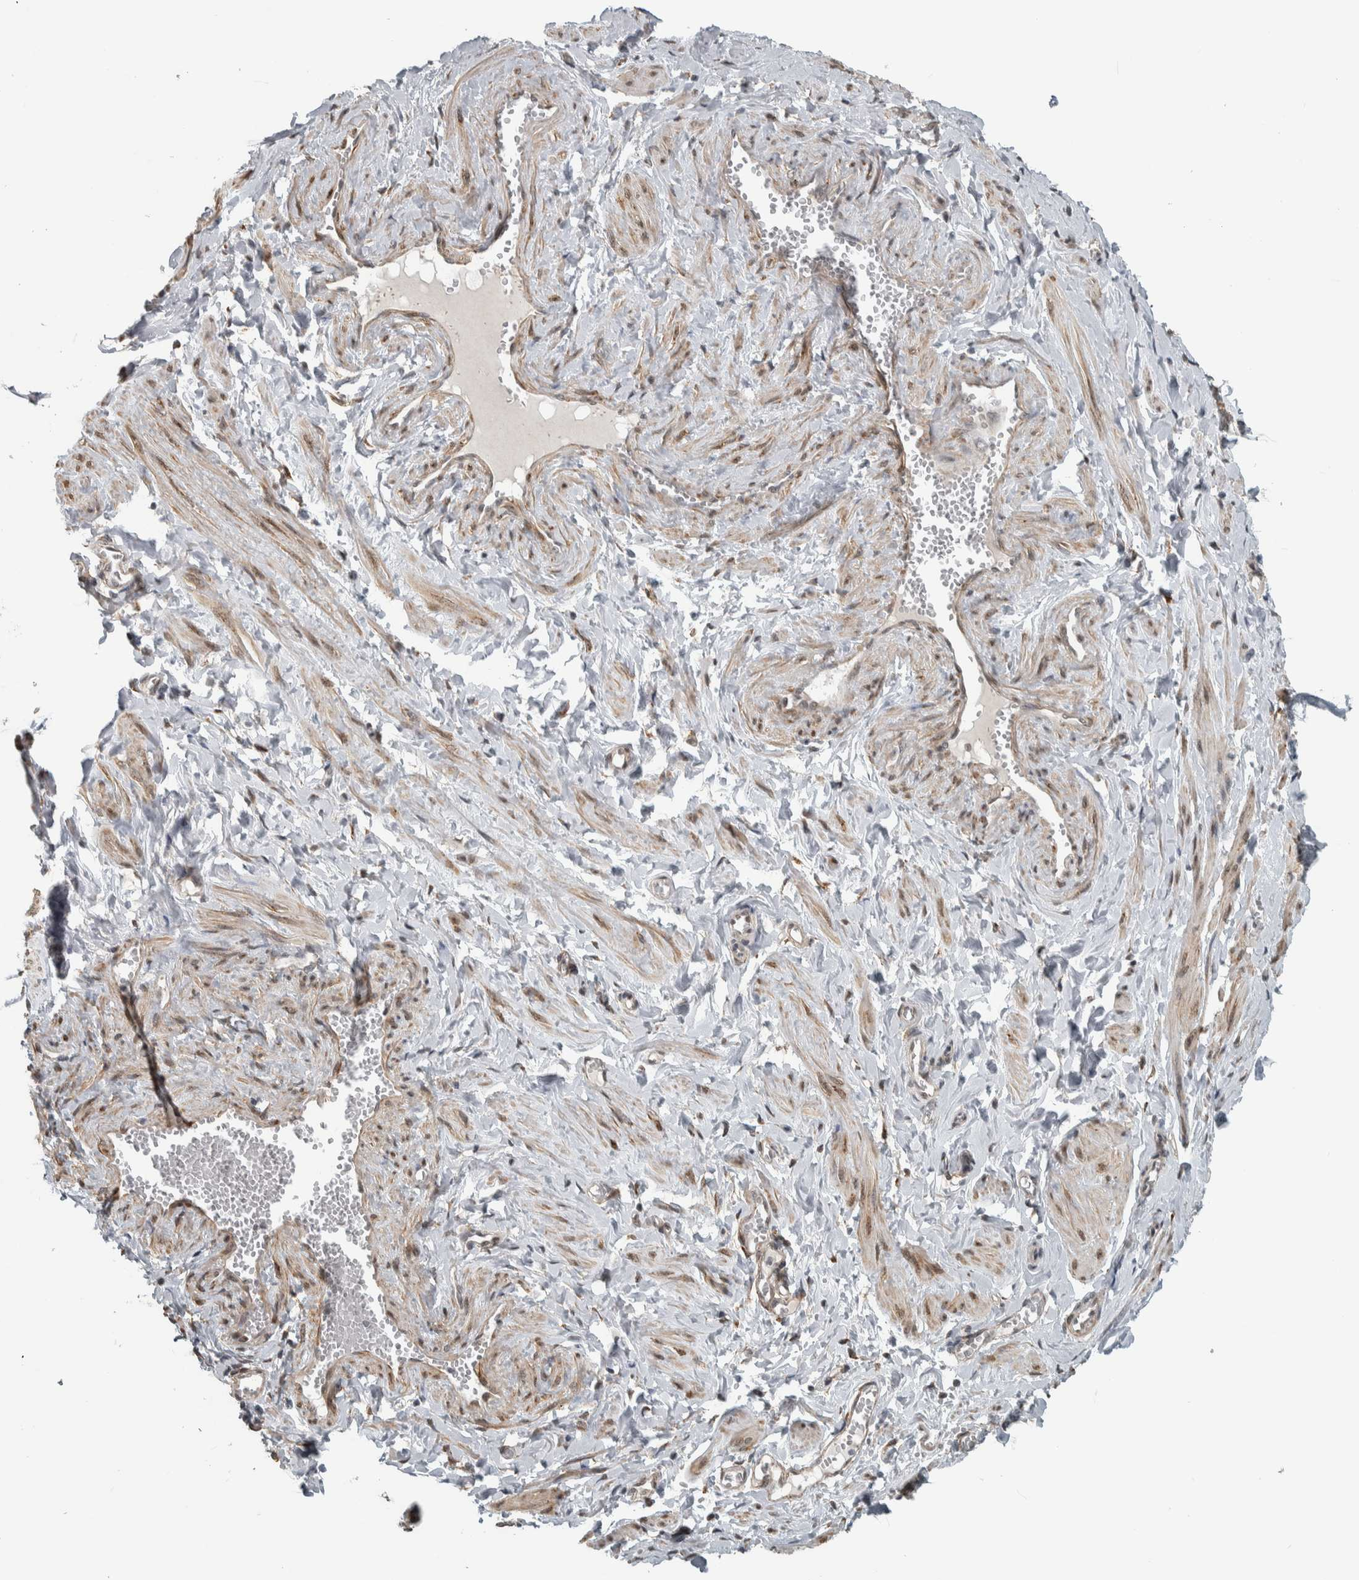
{"staining": {"intensity": "negative", "quantity": "none", "location": "none"}, "tissue": "adipose tissue", "cell_type": "Adipocytes", "image_type": "normal", "snomed": [{"axis": "morphology", "description": "Normal tissue, NOS"}, {"axis": "topography", "description": "Vascular tissue"}, {"axis": "topography", "description": "Fallopian tube"}, {"axis": "topography", "description": "Ovary"}], "caption": "Adipocytes show no significant protein expression in normal adipose tissue.", "gene": "DDX42", "patient": {"sex": "female", "age": 67}}